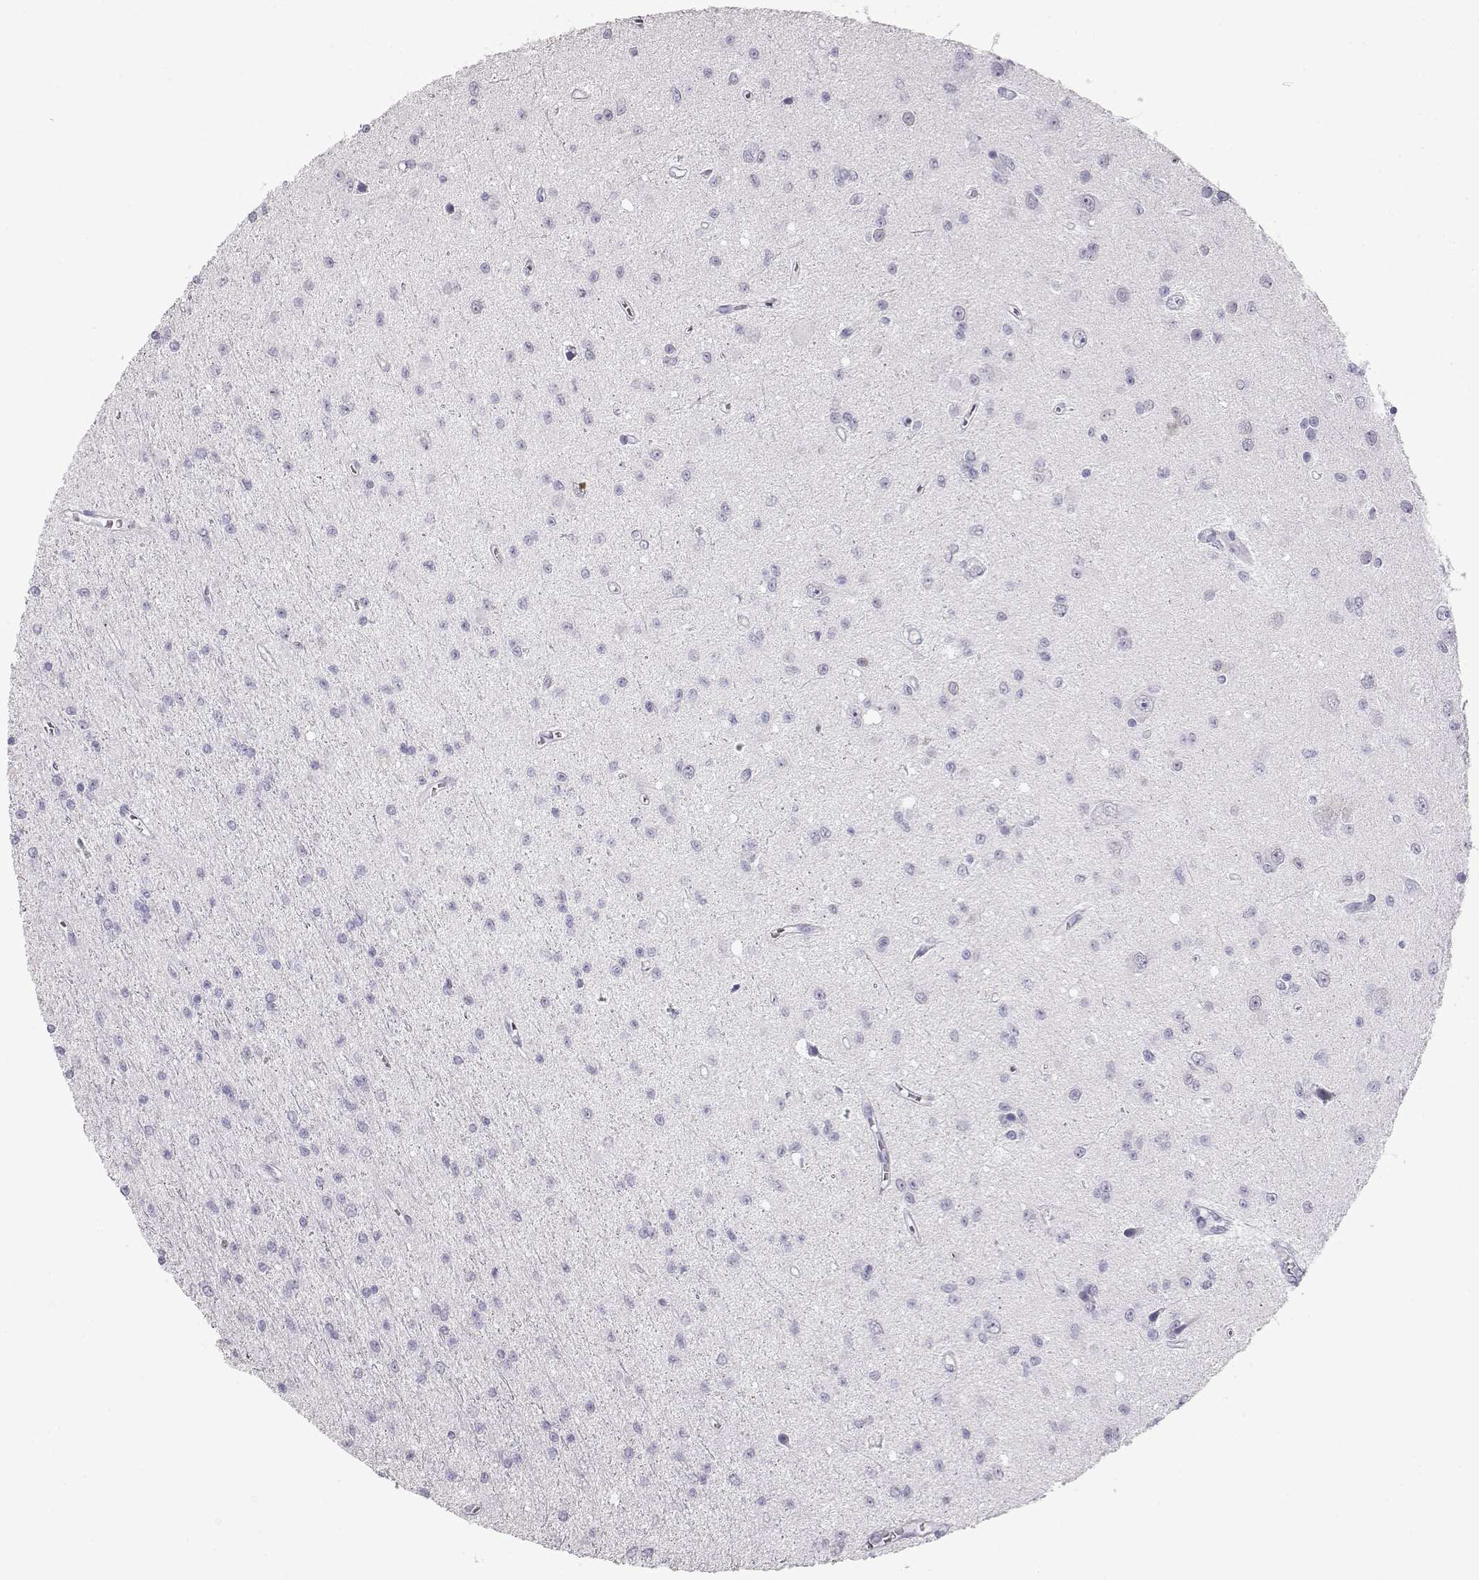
{"staining": {"intensity": "negative", "quantity": "none", "location": "none"}, "tissue": "glioma", "cell_type": "Tumor cells", "image_type": "cancer", "snomed": [{"axis": "morphology", "description": "Glioma, malignant, Low grade"}, {"axis": "topography", "description": "Brain"}], "caption": "The photomicrograph demonstrates no significant positivity in tumor cells of low-grade glioma (malignant). (DAB immunohistochemistry with hematoxylin counter stain).", "gene": "TKTL1", "patient": {"sex": "female", "age": 45}}